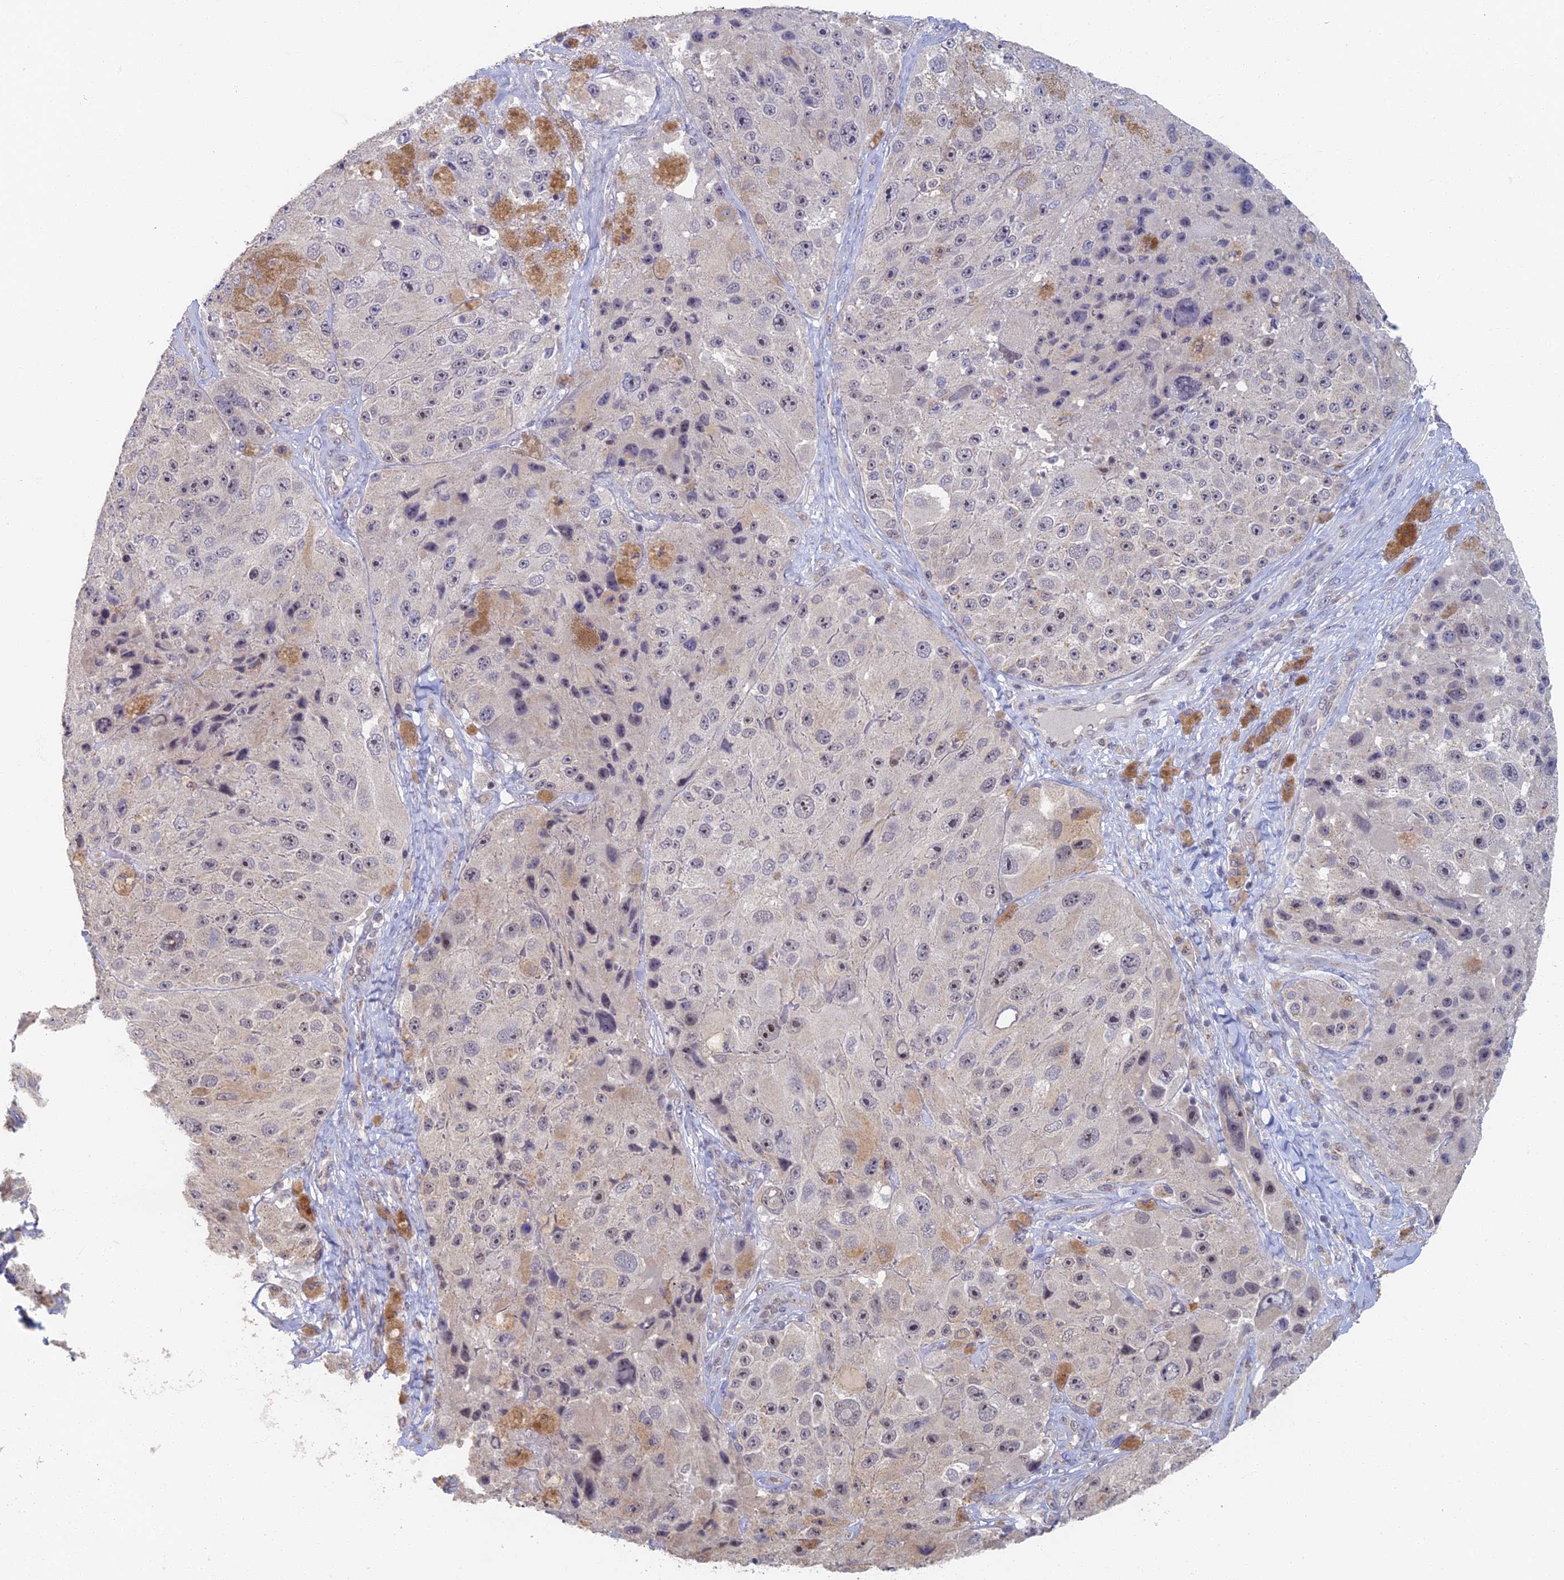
{"staining": {"intensity": "weak", "quantity": "25%-75%", "location": "nuclear"}, "tissue": "melanoma", "cell_type": "Tumor cells", "image_type": "cancer", "snomed": [{"axis": "morphology", "description": "Malignant melanoma, Metastatic site"}, {"axis": "topography", "description": "Lymph node"}], "caption": "High-power microscopy captured an IHC image of malignant melanoma (metastatic site), revealing weak nuclear positivity in about 25%-75% of tumor cells.", "gene": "GPATCH1", "patient": {"sex": "male", "age": 62}}